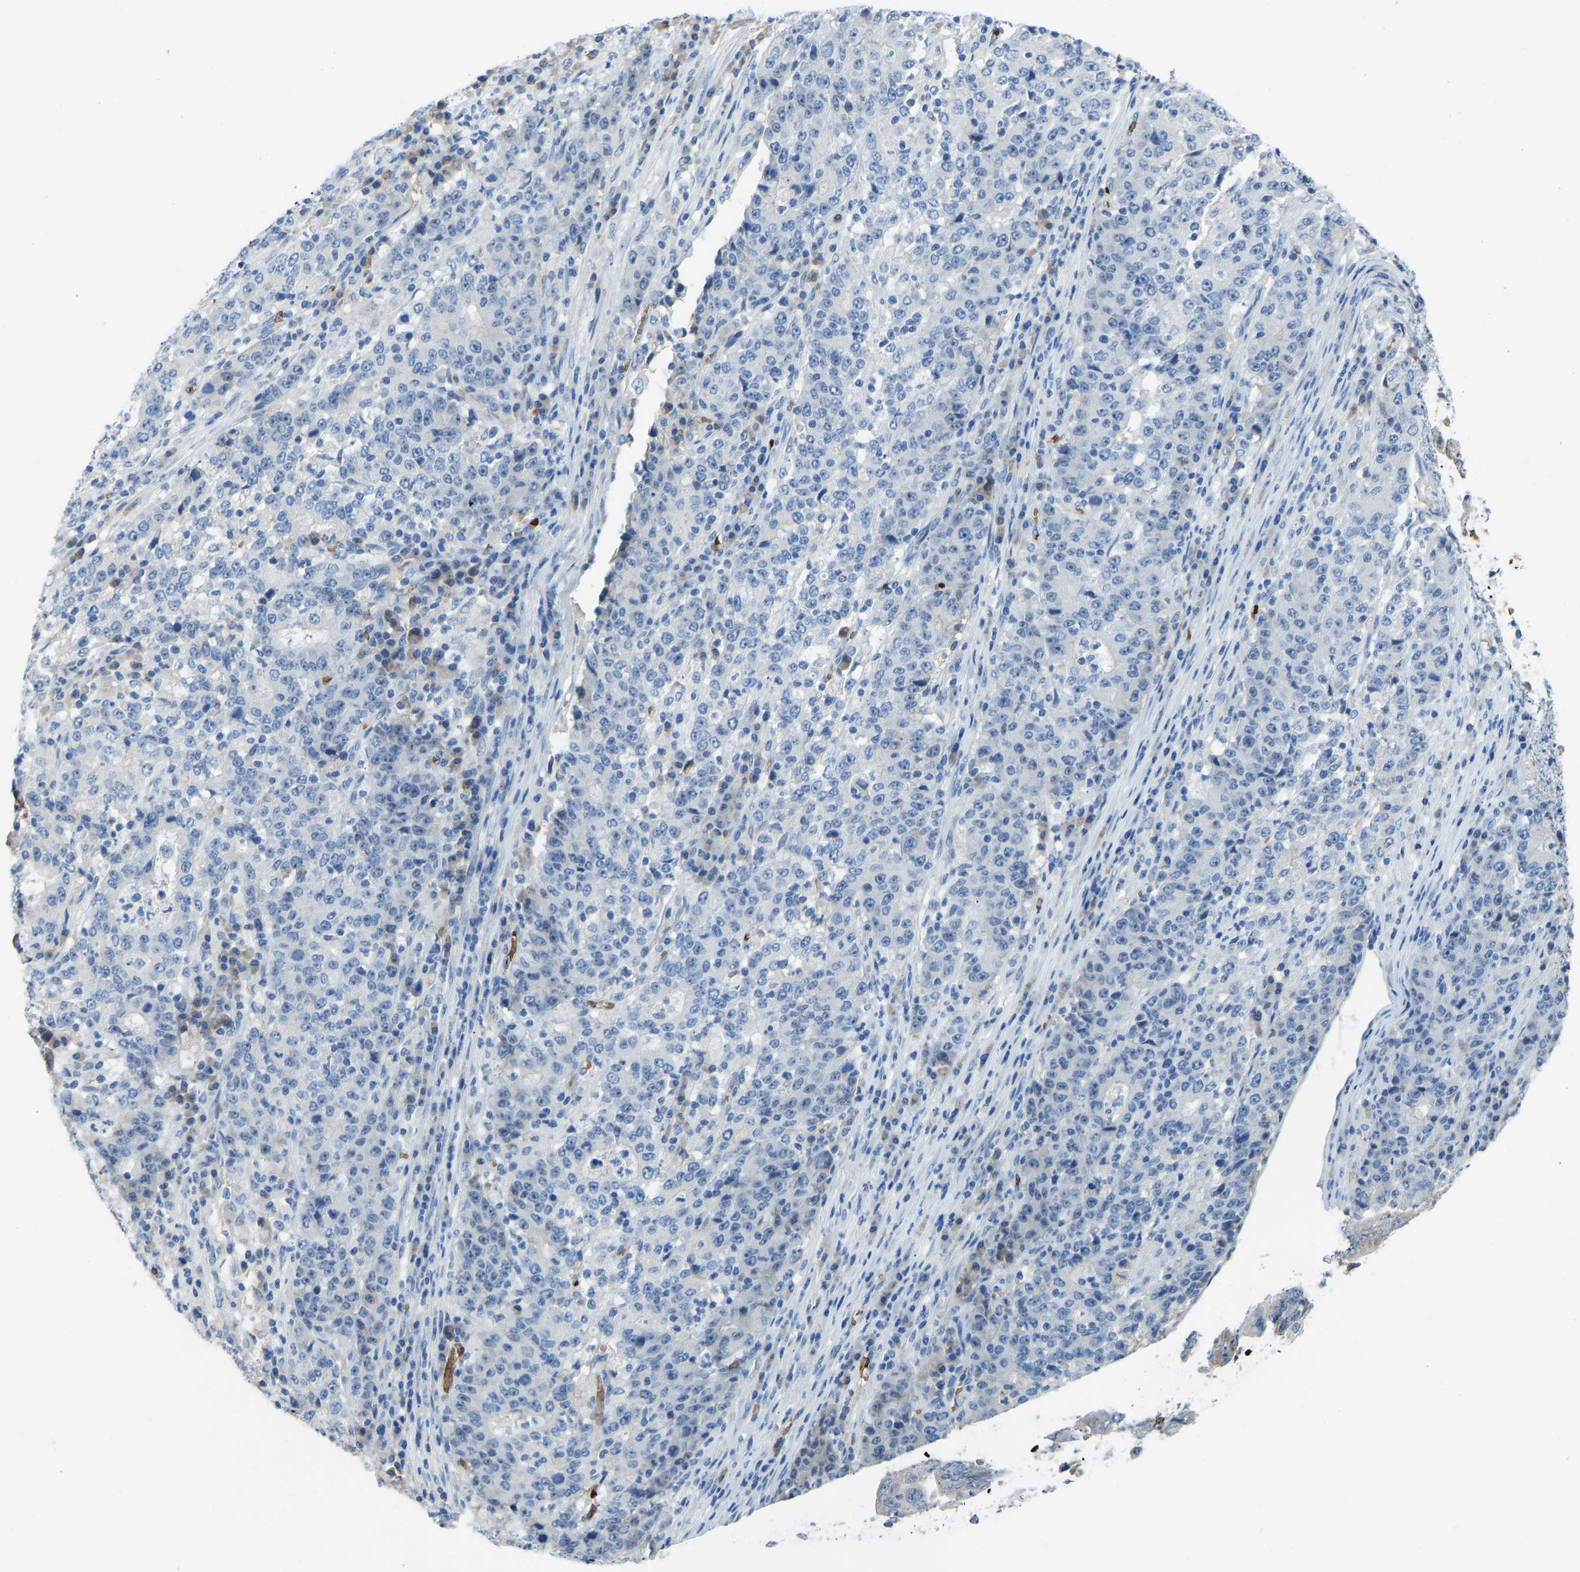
{"staining": {"intensity": "negative", "quantity": "none", "location": "none"}, "tissue": "stomach cancer", "cell_type": "Tumor cells", "image_type": "cancer", "snomed": [{"axis": "morphology", "description": "Adenocarcinoma, NOS"}, {"axis": "topography", "description": "Stomach"}], "caption": "Immunohistochemistry (IHC) image of neoplastic tissue: human stomach cancer stained with DAB shows no significant protein positivity in tumor cells. (Stains: DAB (3,3'-diaminobenzidine) IHC with hematoxylin counter stain, Microscopy: brightfield microscopy at high magnification).", "gene": "PIGS", "patient": {"sex": "female", "age": 65}}